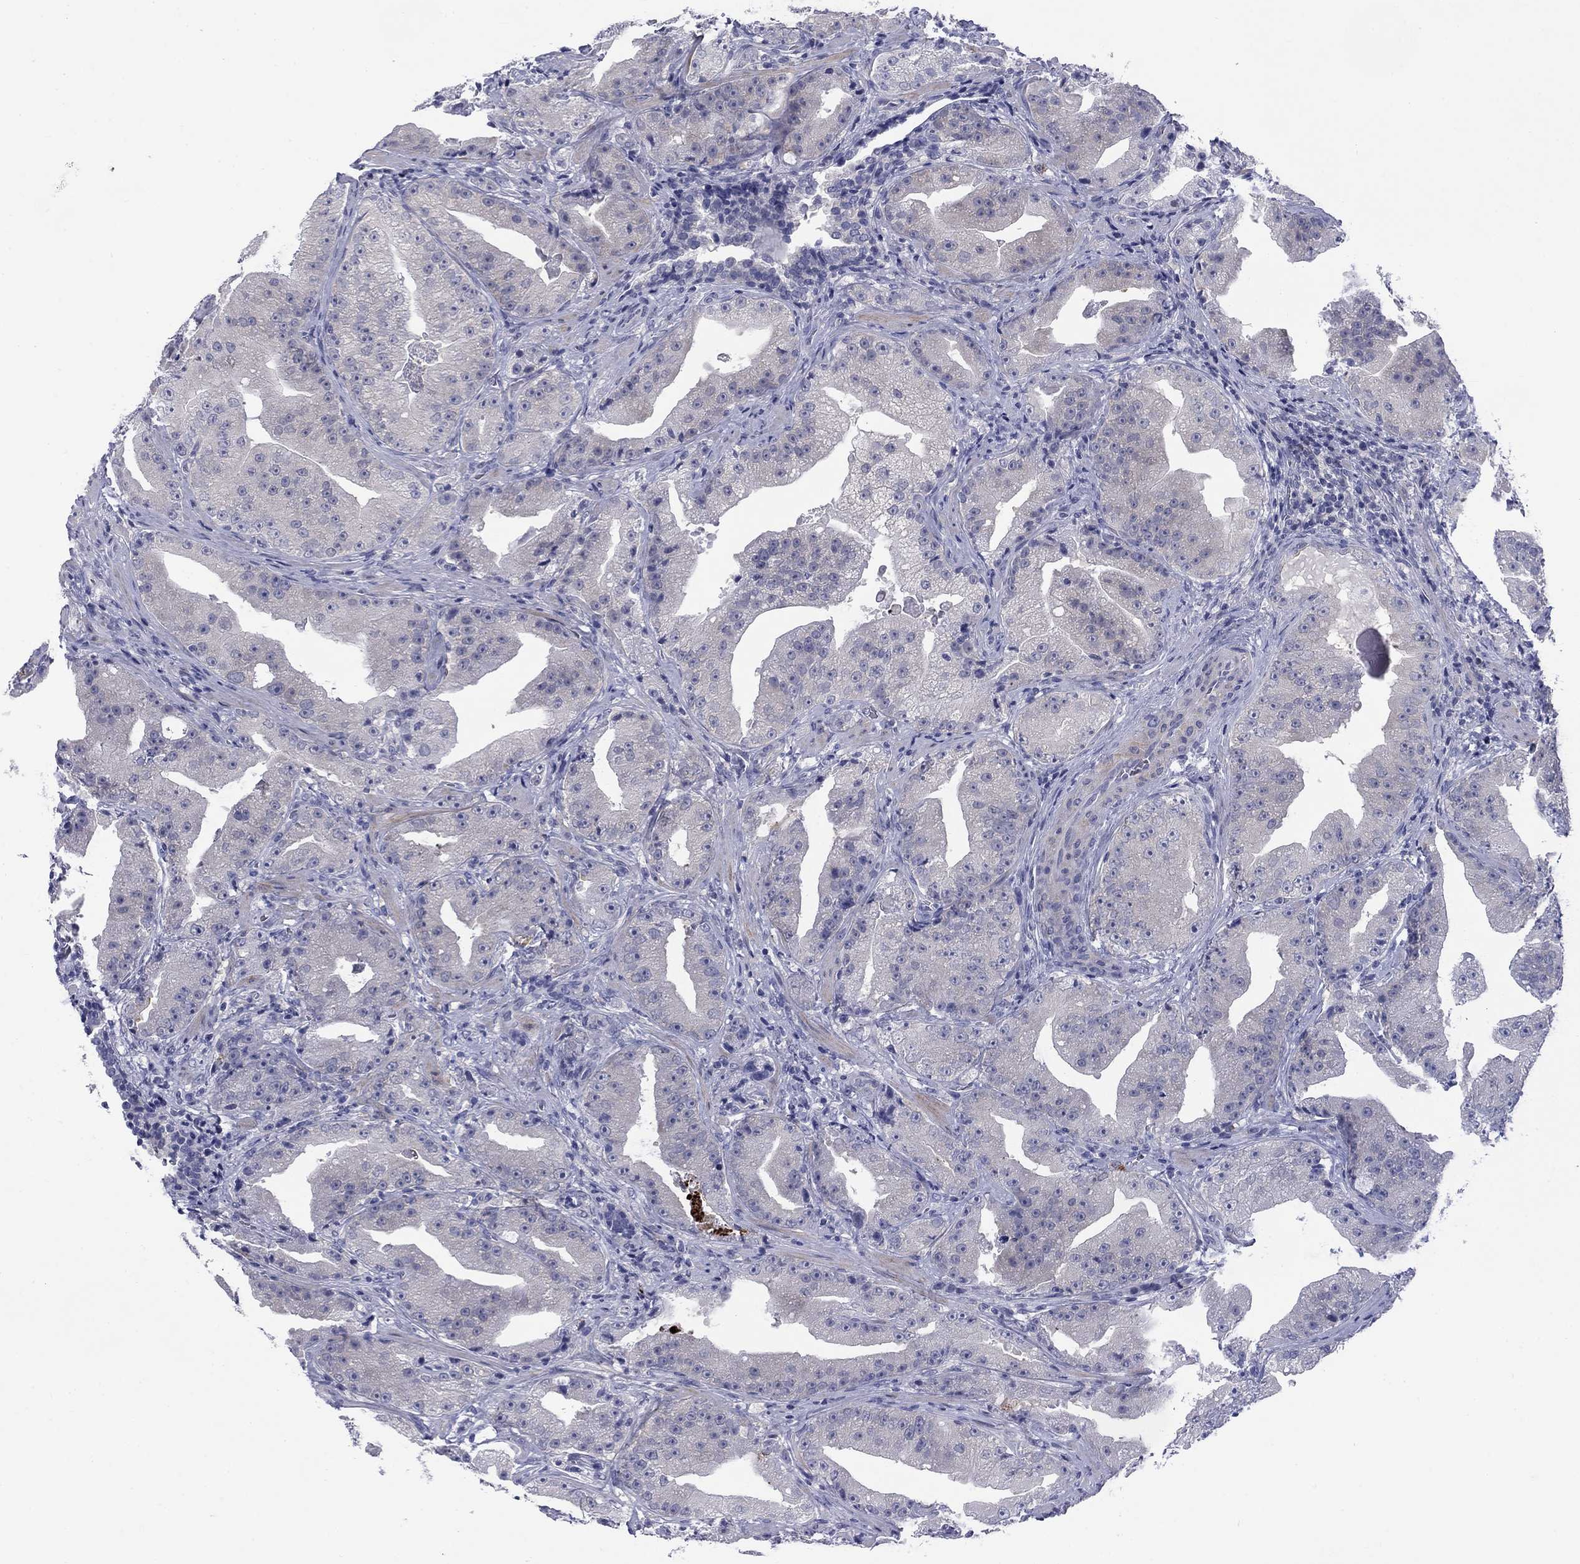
{"staining": {"intensity": "negative", "quantity": "none", "location": "none"}, "tissue": "prostate cancer", "cell_type": "Tumor cells", "image_type": "cancer", "snomed": [{"axis": "morphology", "description": "Adenocarcinoma, Low grade"}, {"axis": "topography", "description": "Prostate"}], "caption": "Tumor cells show no significant positivity in prostate cancer.", "gene": "CACNA1A", "patient": {"sex": "male", "age": 62}}